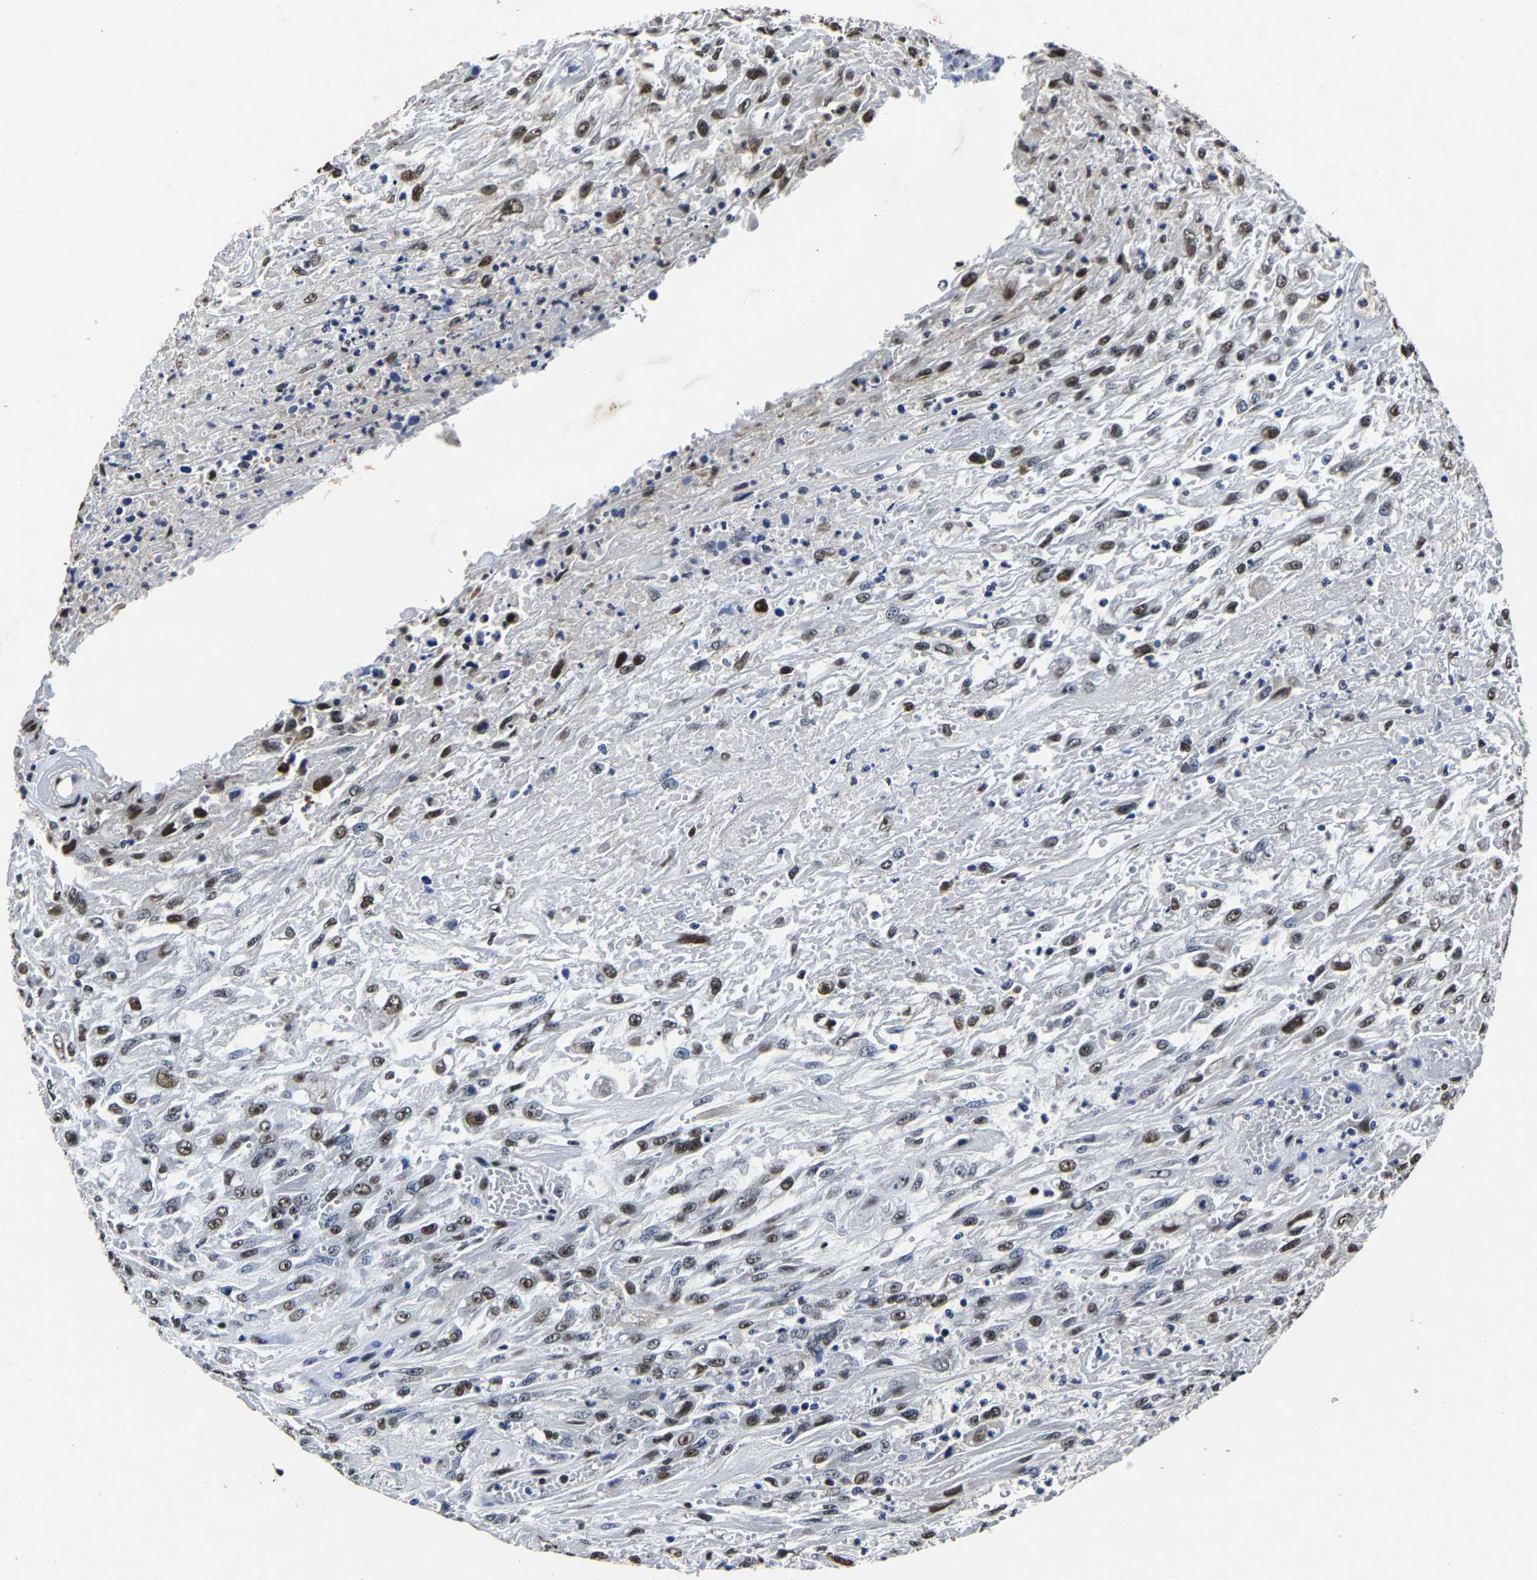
{"staining": {"intensity": "moderate", "quantity": "25%-75%", "location": "nuclear"}, "tissue": "urothelial cancer", "cell_type": "Tumor cells", "image_type": "cancer", "snomed": [{"axis": "morphology", "description": "Urothelial carcinoma, High grade"}, {"axis": "topography", "description": "Urinary bladder"}], "caption": "This is a micrograph of immunohistochemistry (IHC) staining of urothelial cancer, which shows moderate expression in the nuclear of tumor cells.", "gene": "RBM45", "patient": {"sex": "male", "age": 46}}